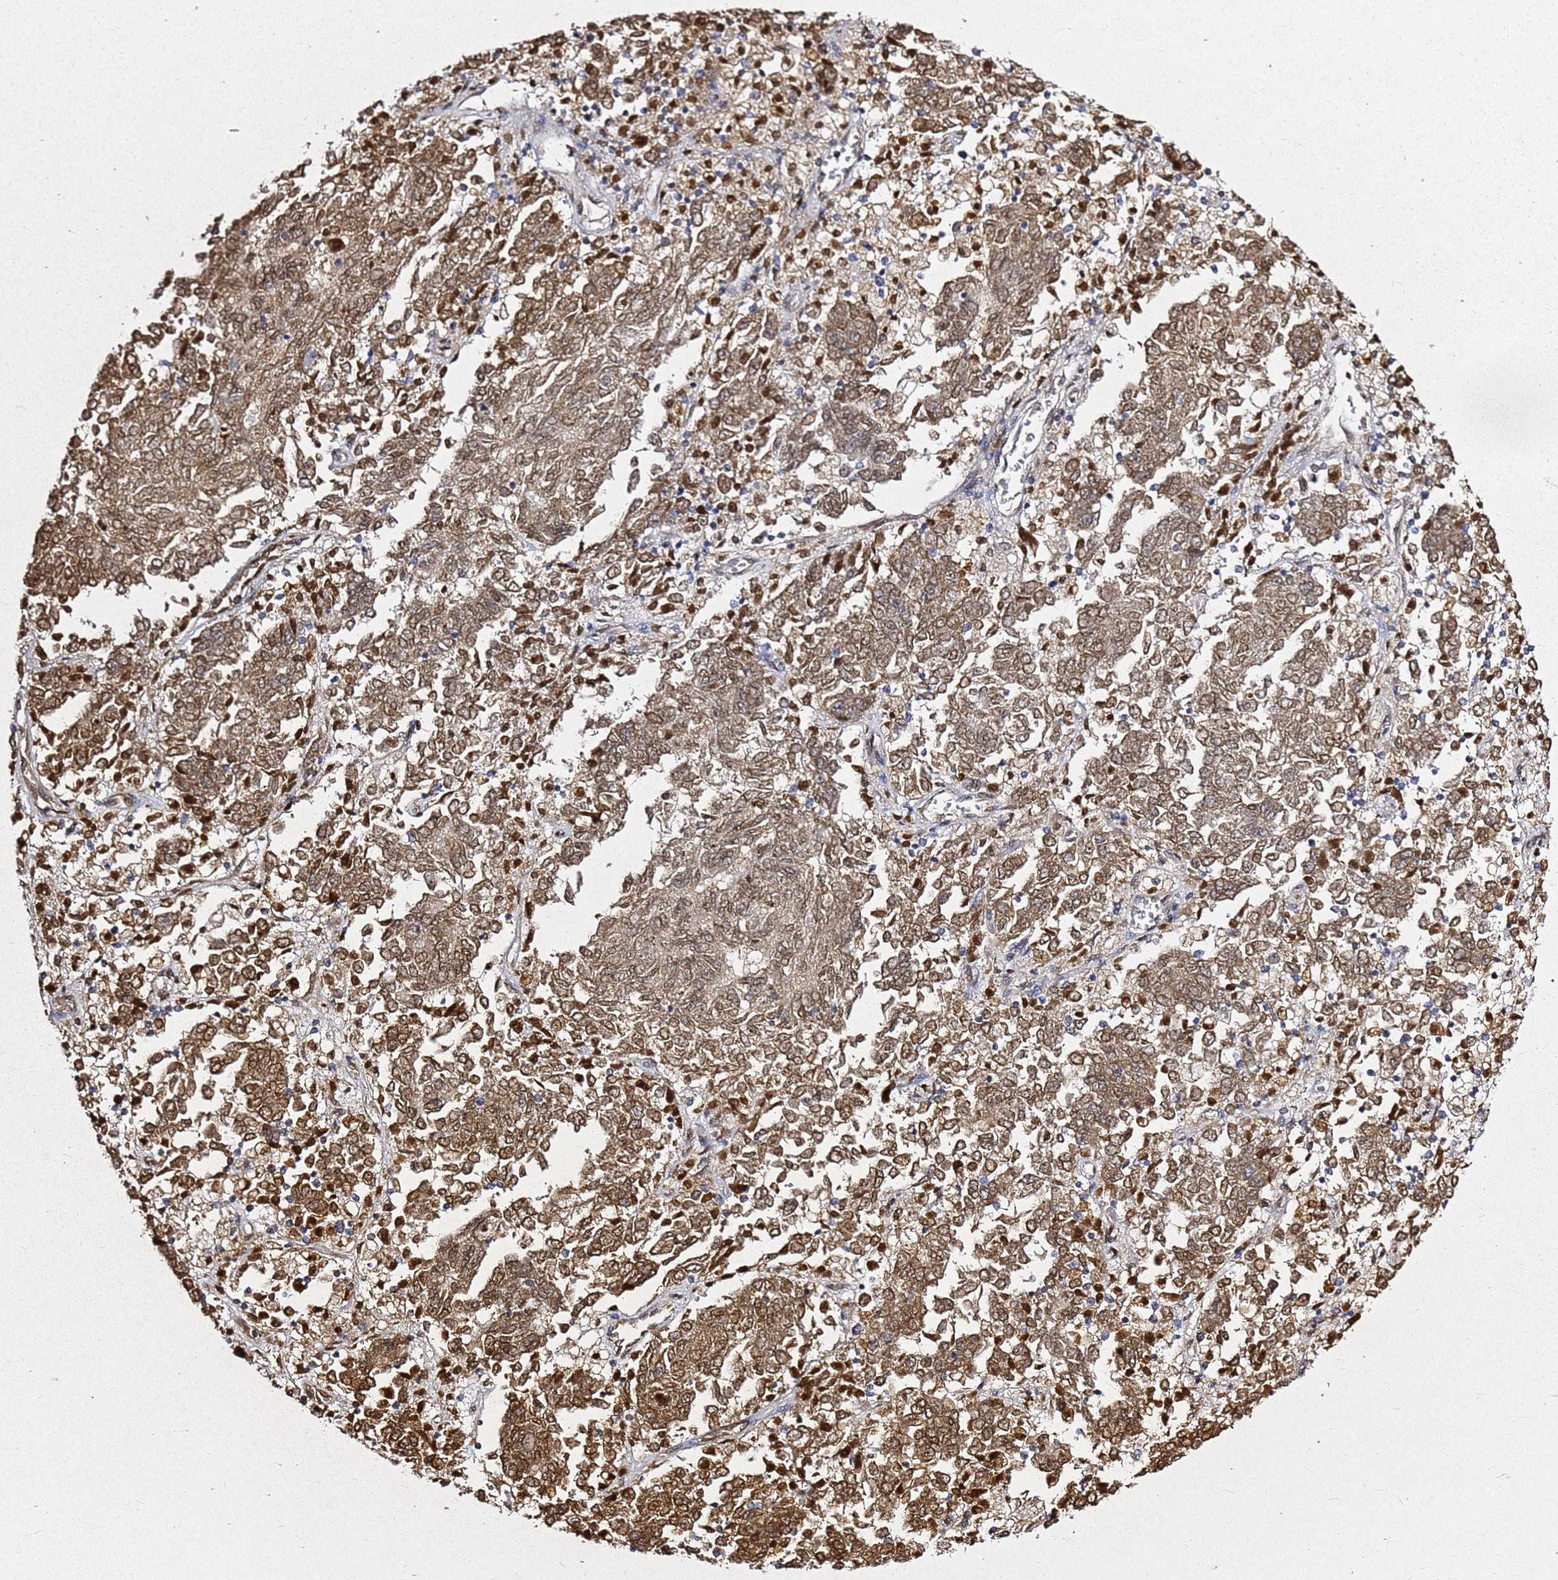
{"staining": {"intensity": "moderate", "quantity": ">75%", "location": "cytoplasmic/membranous,nuclear"}, "tissue": "endometrial cancer", "cell_type": "Tumor cells", "image_type": "cancer", "snomed": [{"axis": "morphology", "description": "Adenocarcinoma, NOS"}, {"axis": "topography", "description": "Endometrium"}], "caption": "An immunohistochemistry (IHC) image of tumor tissue is shown. Protein staining in brown highlights moderate cytoplasmic/membranous and nuclear positivity in endometrial cancer within tumor cells.", "gene": "APEX1", "patient": {"sex": "female", "age": 80}}